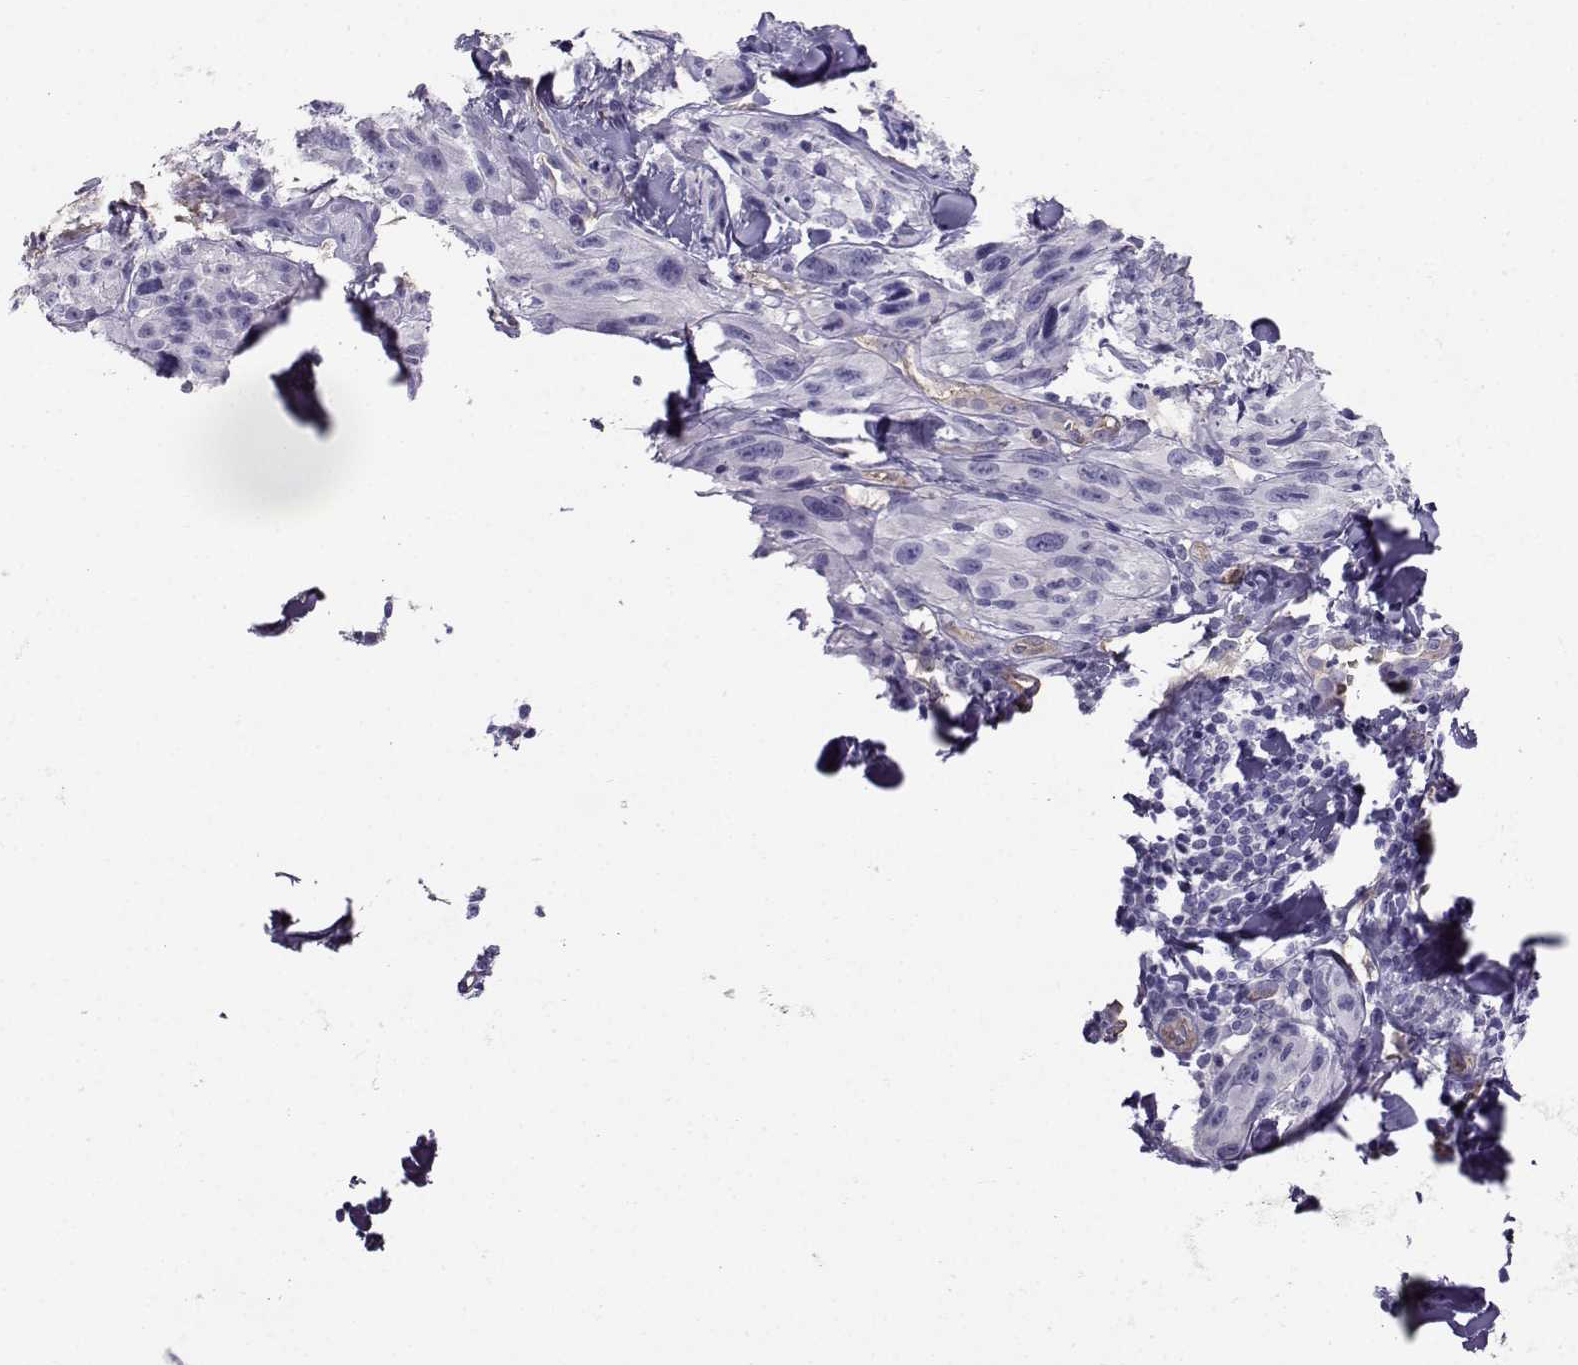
{"staining": {"intensity": "negative", "quantity": "none", "location": "none"}, "tissue": "melanoma", "cell_type": "Tumor cells", "image_type": "cancer", "snomed": [{"axis": "morphology", "description": "Malignant melanoma, NOS"}, {"axis": "topography", "description": "Skin"}], "caption": "Immunohistochemistry histopathology image of neoplastic tissue: melanoma stained with DAB (3,3'-diaminobenzidine) shows no significant protein positivity in tumor cells.", "gene": "CLUL1", "patient": {"sex": "male", "age": 67}}